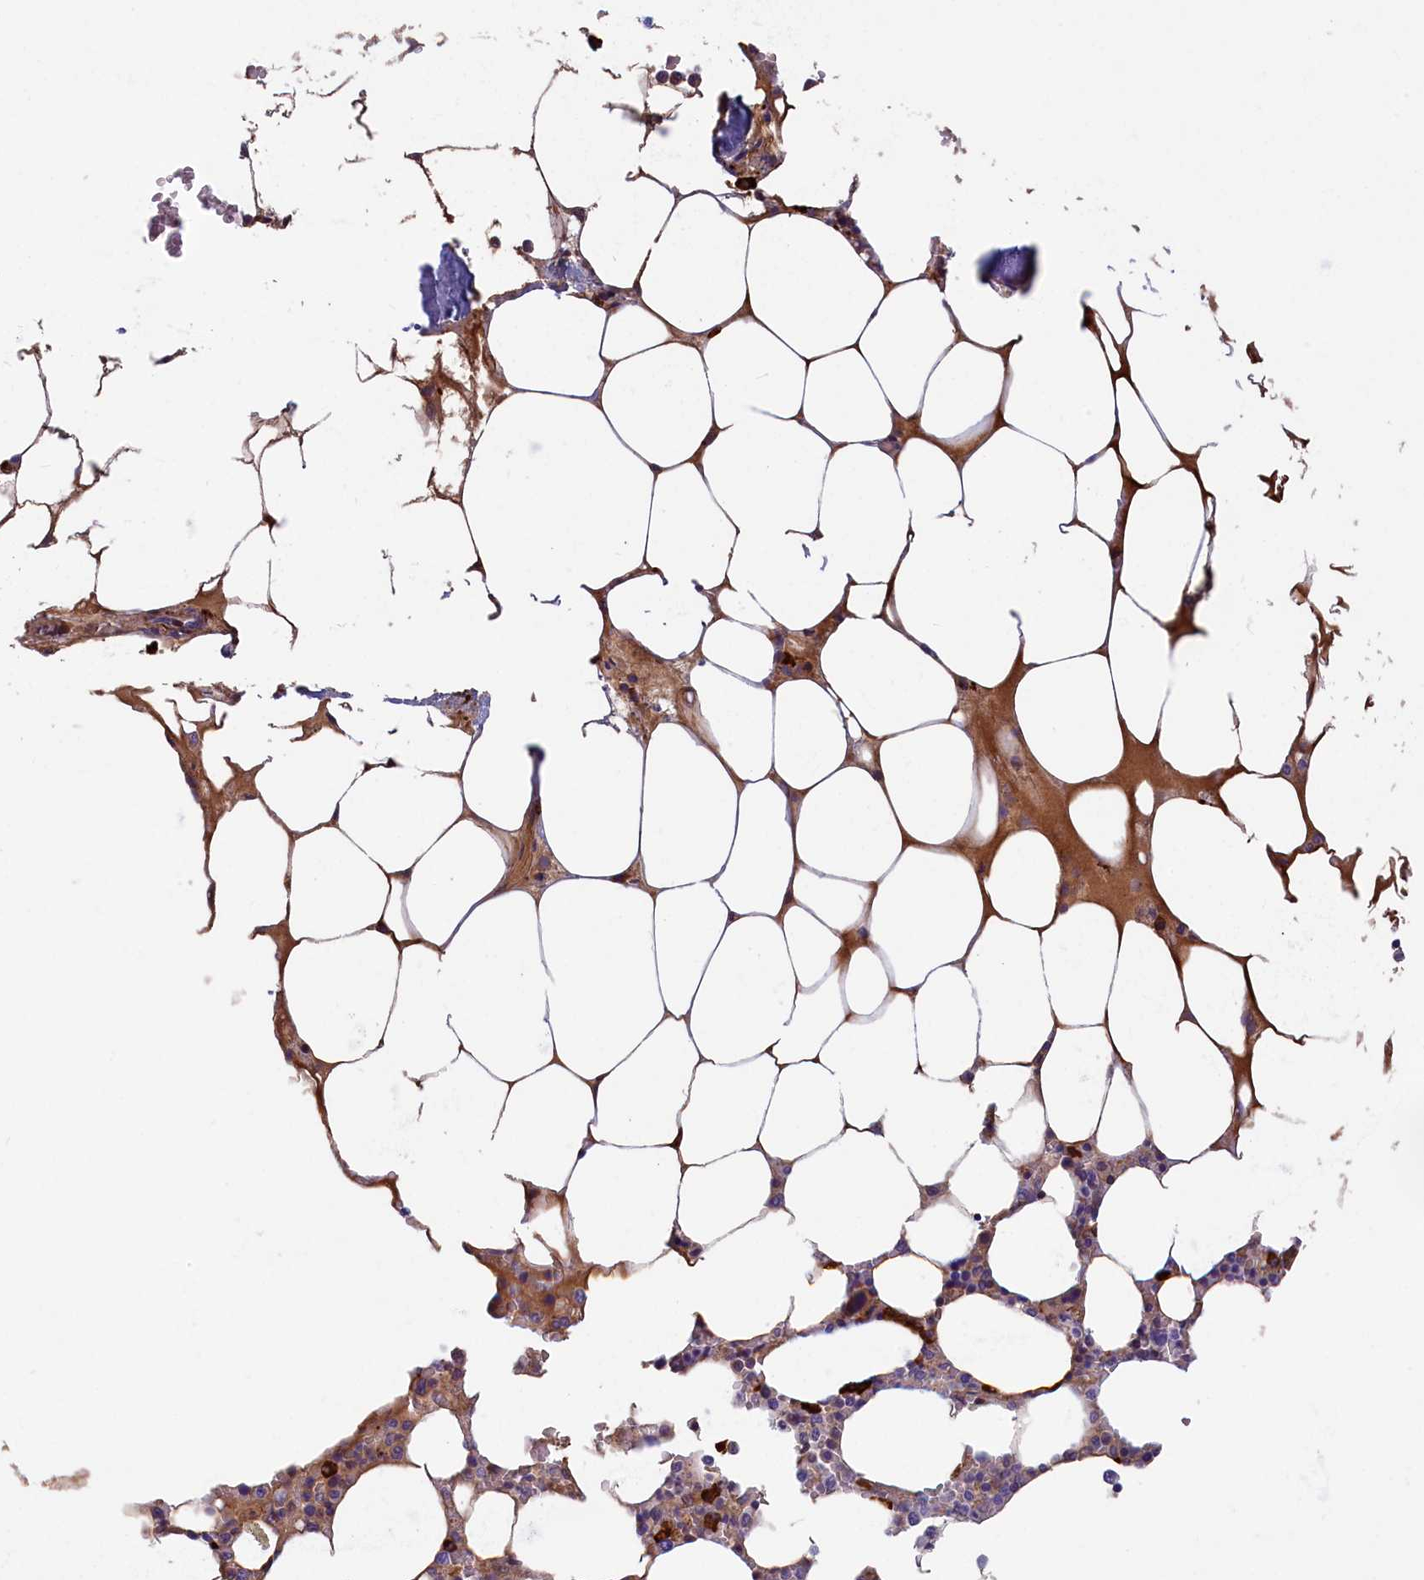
{"staining": {"intensity": "strong", "quantity": "<25%", "location": "cytoplasmic/membranous"}, "tissue": "bone marrow", "cell_type": "Hematopoietic cells", "image_type": "normal", "snomed": [{"axis": "morphology", "description": "Normal tissue, NOS"}, {"axis": "topography", "description": "Bone marrow"}], "caption": "A medium amount of strong cytoplasmic/membranous positivity is seen in about <25% of hematopoietic cells in benign bone marrow.", "gene": "BCL2L13", "patient": {"sex": "male", "age": 64}}